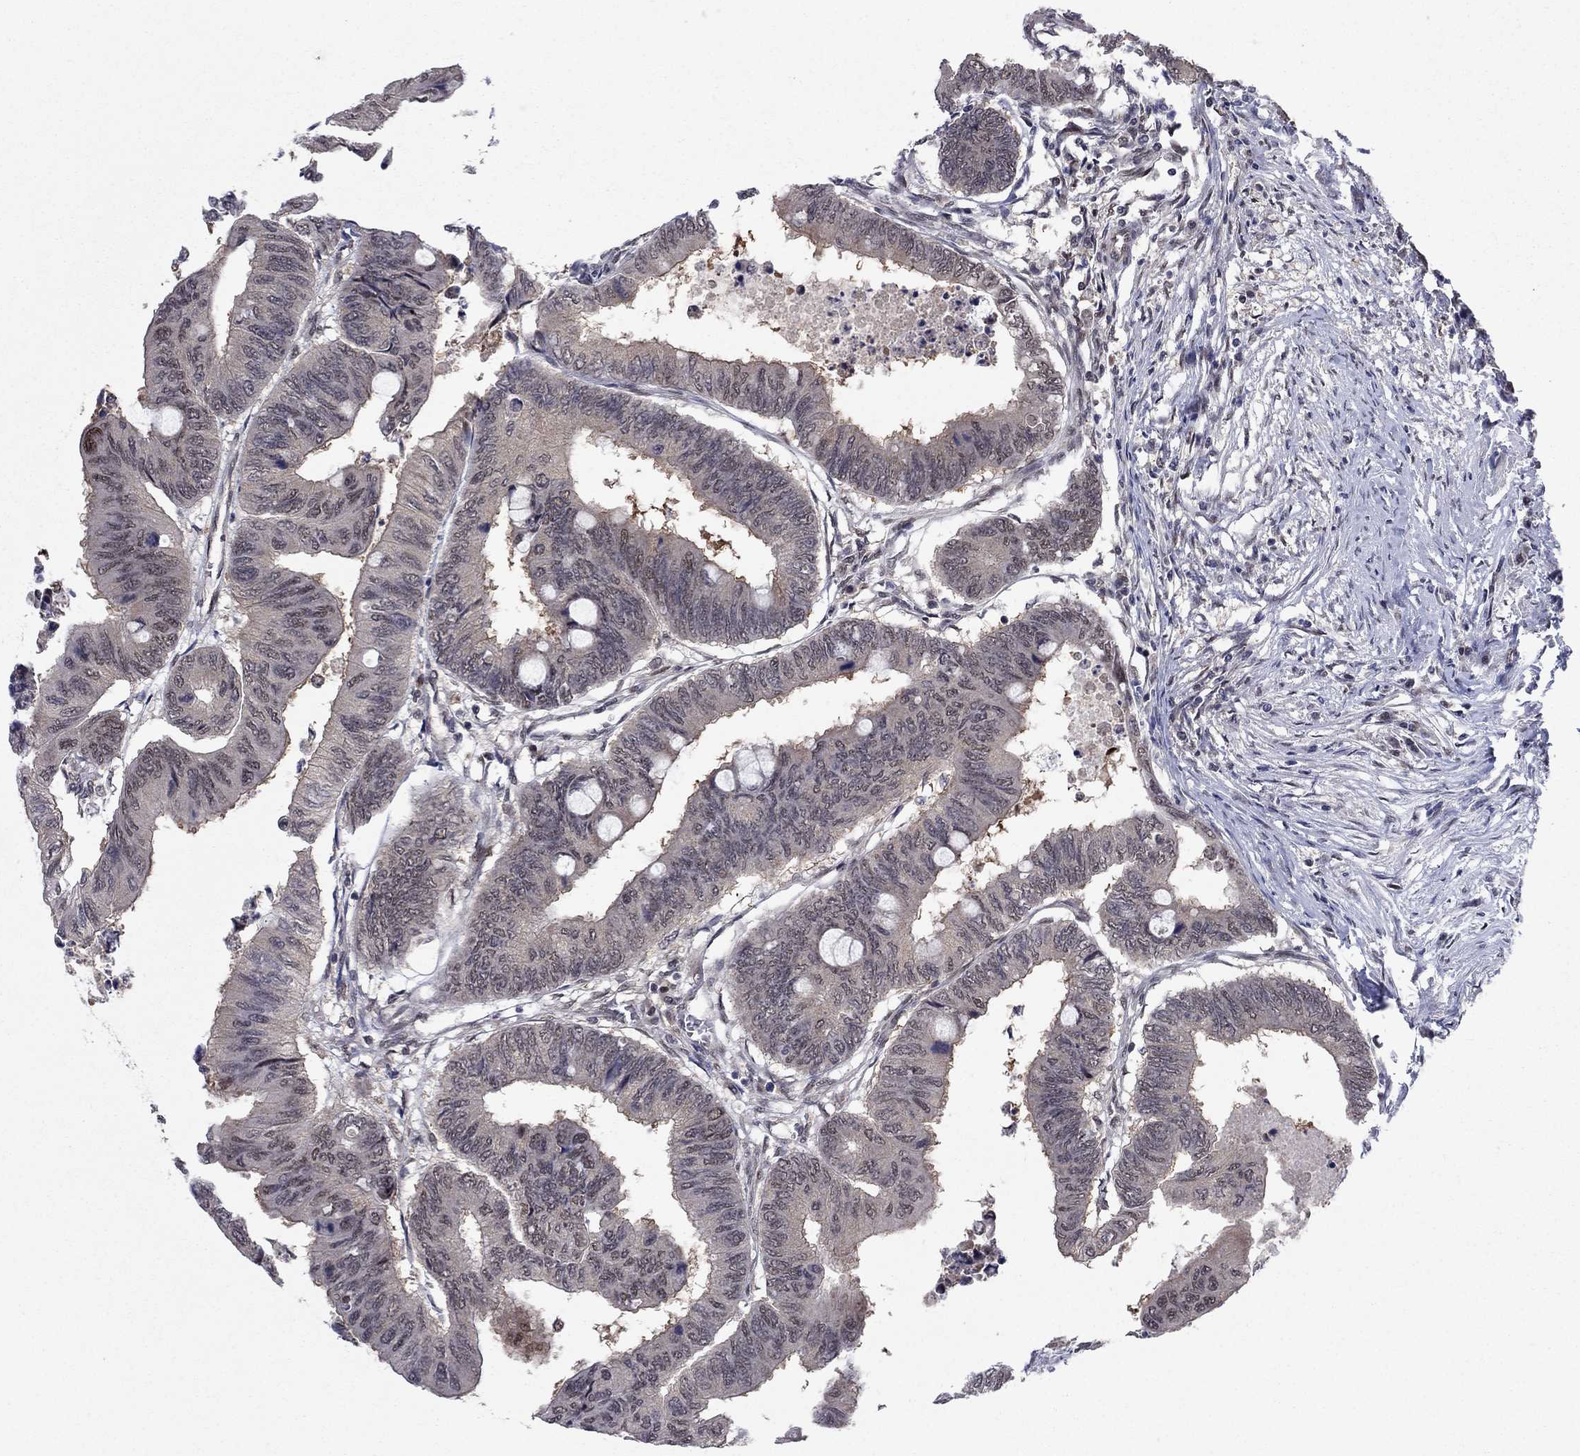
{"staining": {"intensity": "weak", "quantity": "25%-75%", "location": "cytoplasmic/membranous"}, "tissue": "colorectal cancer", "cell_type": "Tumor cells", "image_type": "cancer", "snomed": [{"axis": "morphology", "description": "Normal tissue, NOS"}, {"axis": "morphology", "description": "Adenocarcinoma, NOS"}, {"axis": "topography", "description": "Rectum"}, {"axis": "topography", "description": "Peripheral nerve tissue"}], "caption": "Colorectal cancer was stained to show a protein in brown. There is low levels of weak cytoplasmic/membranous staining in about 25%-75% of tumor cells. (IHC, brightfield microscopy, high magnification).", "gene": "PSMC1", "patient": {"sex": "male", "age": 92}}